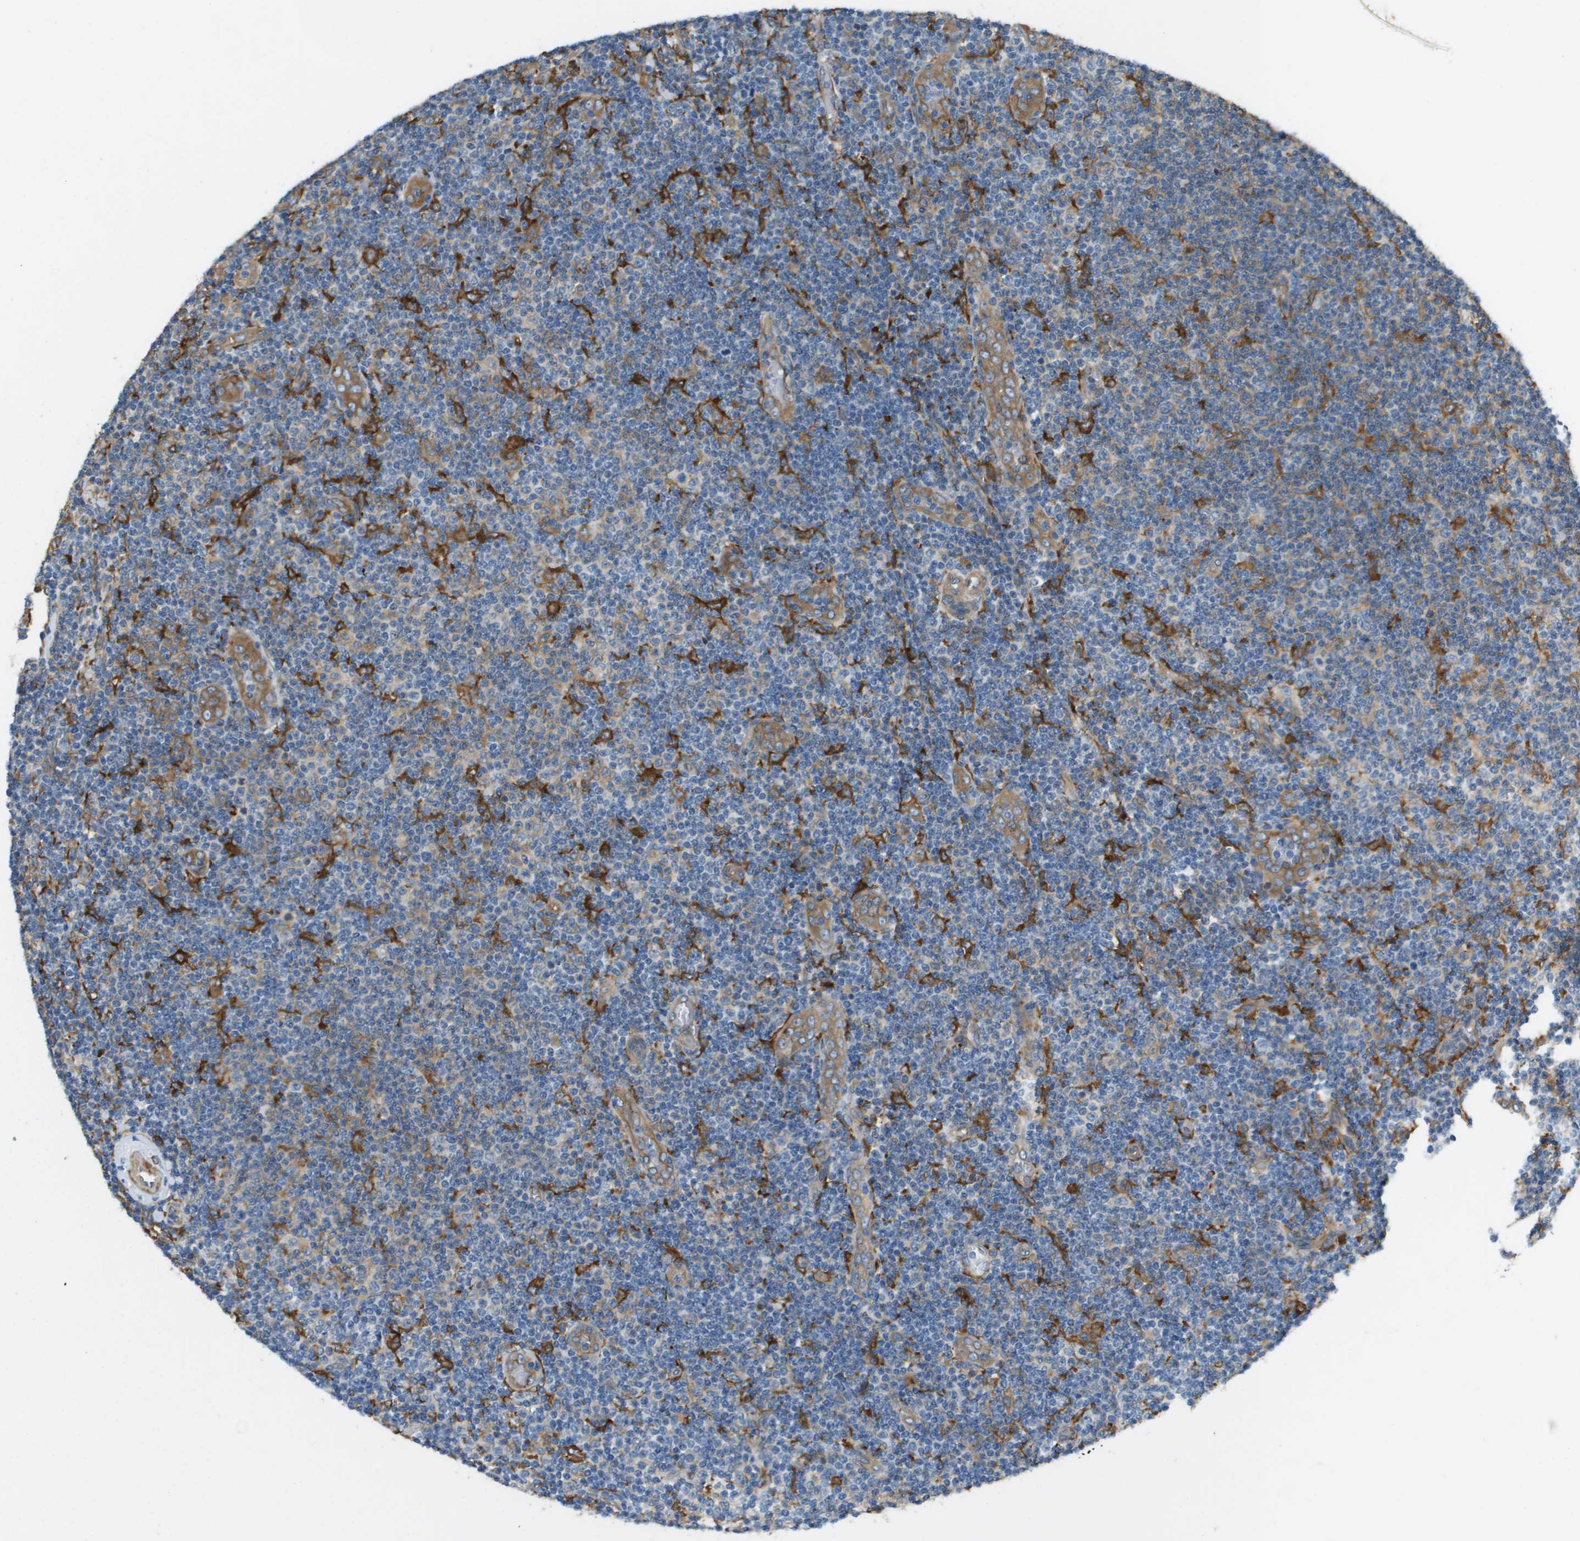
{"staining": {"intensity": "weak", "quantity": "<25%", "location": "cytoplasmic/membranous"}, "tissue": "lymphoma", "cell_type": "Tumor cells", "image_type": "cancer", "snomed": [{"axis": "morphology", "description": "Malignant lymphoma, non-Hodgkin's type, Low grade"}, {"axis": "topography", "description": "Lymph node"}], "caption": "Tumor cells show no significant protein staining in malignant lymphoma, non-Hodgkin's type (low-grade). (IHC, brightfield microscopy, high magnification).", "gene": "CORO1B", "patient": {"sex": "male", "age": 83}}